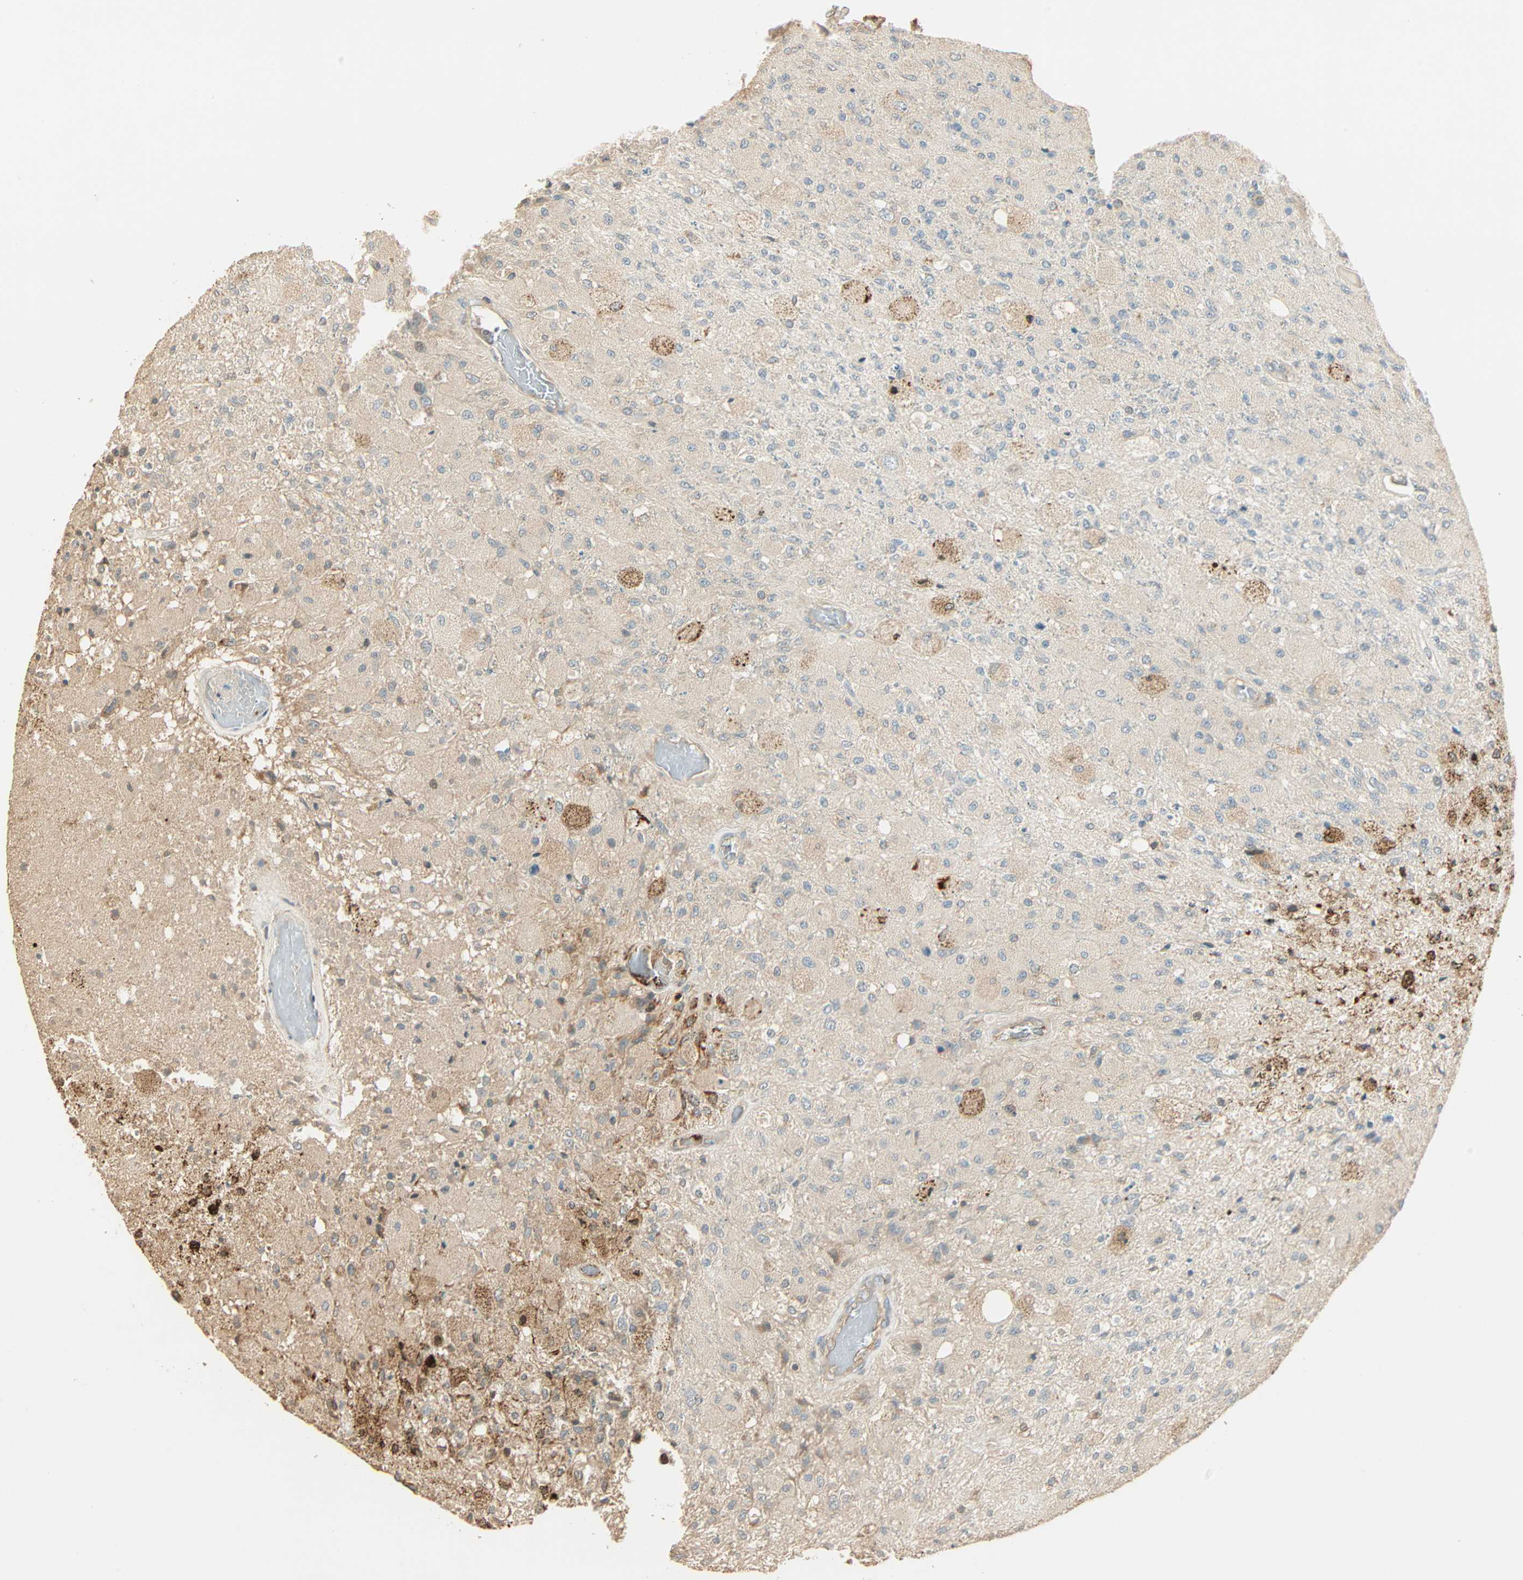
{"staining": {"intensity": "negative", "quantity": "none", "location": "none"}, "tissue": "glioma", "cell_type": "Tumor cells", "image_type": "cancer", "snomed": [{"axis": "morphology", "description": "Normal tissue, NOS"}, {"axis": "morphology", "description": "Glioma, malignant, High grade"}, {"axis": "topography", "description": "Cerebral cortex"}], "caption": "High magnification brightfield microscopy of glioma stained with DAB (brown) and counterstained with hematoxylin (blue): tumor cells show no significant staining.", "gene": "GALK1", "patient": {"sex": "male", "age": 77}}